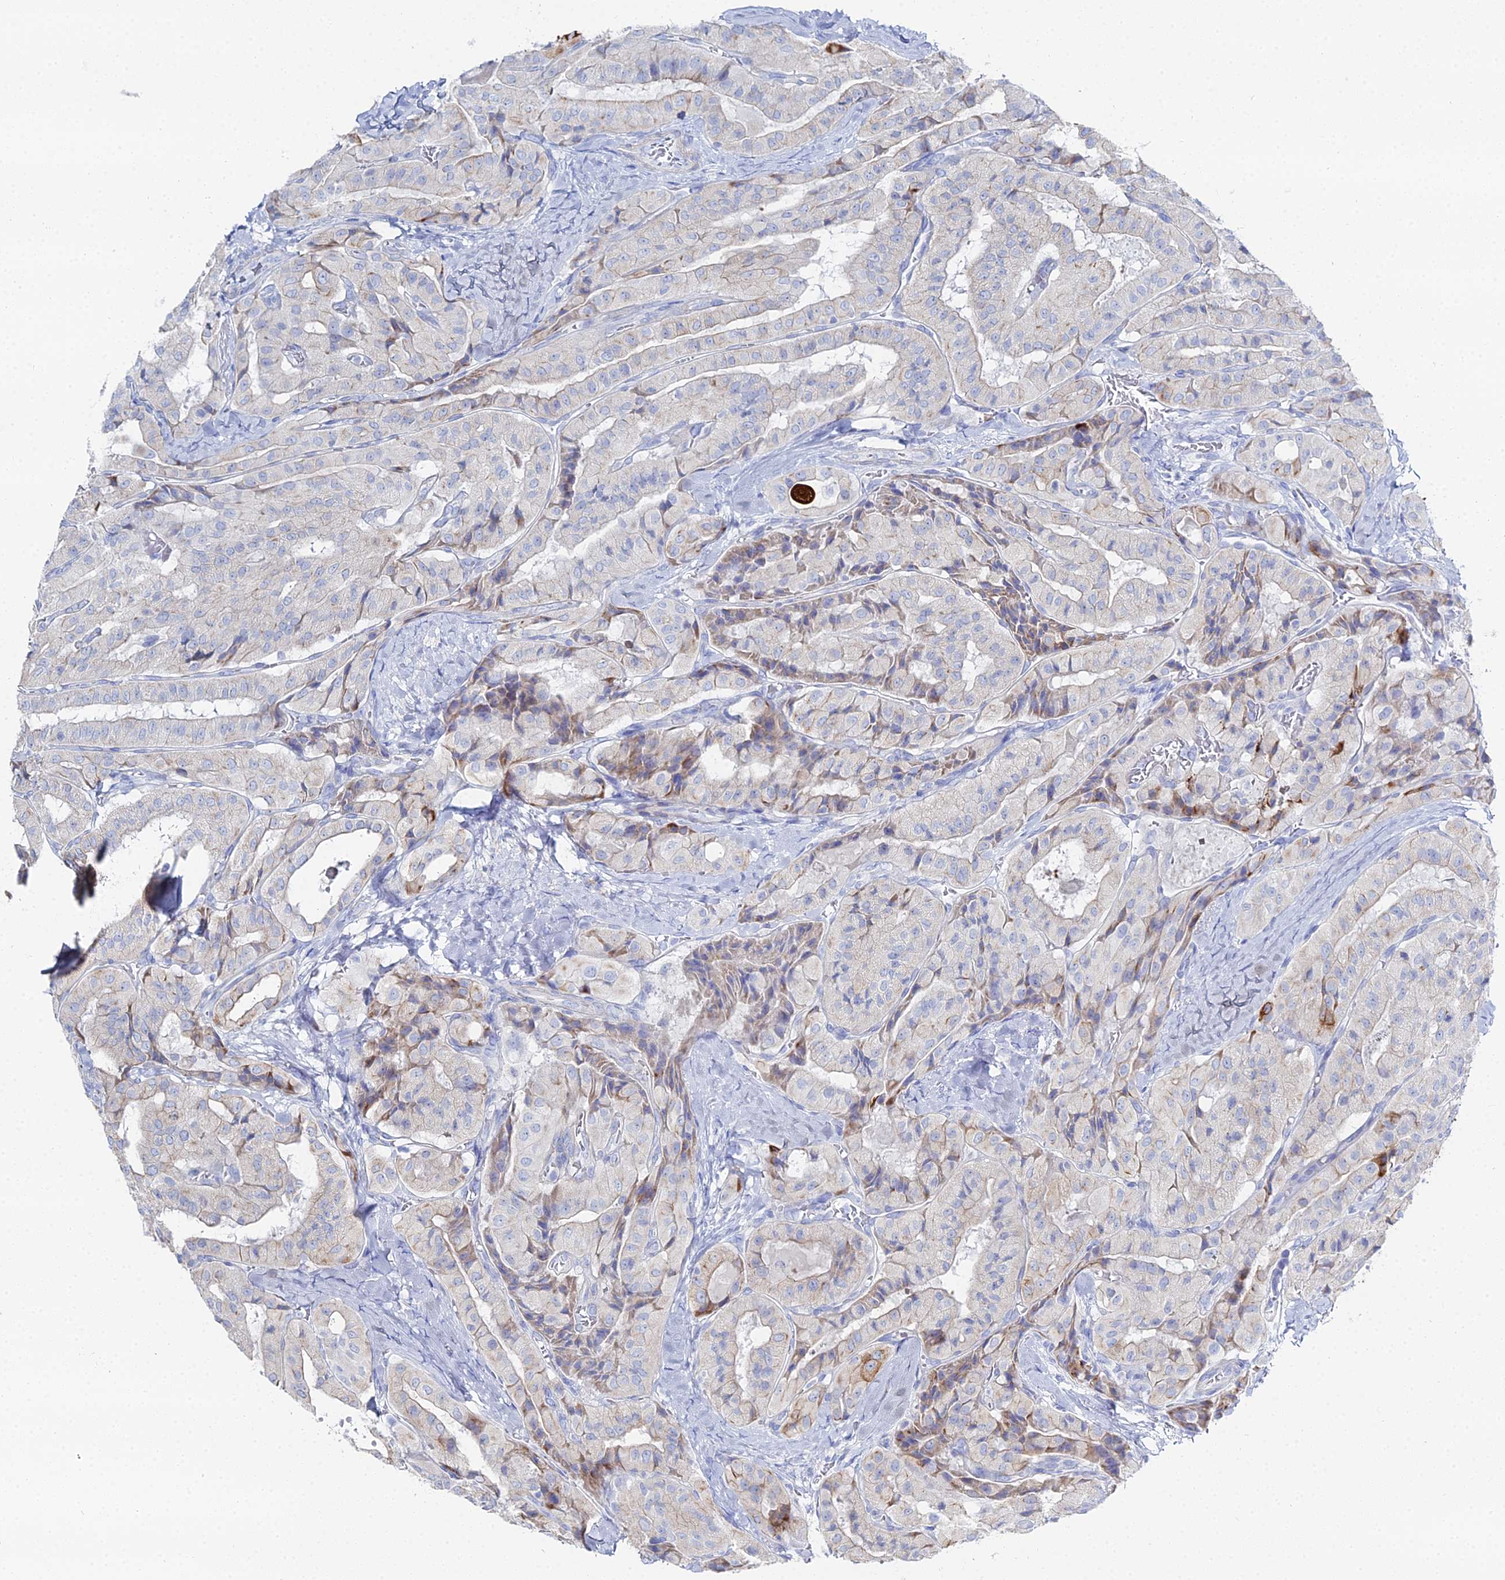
{"staining": {"intensity": "strong", "quantity": "<25%", "location": "cytoplasmic/membranous"}, "tissue": "thyroid cancer", "cell_type": "Tumor cells", "image_type": "cancer", "snomed": [{"axis": "morphology", "description": "Normal tissue, NOS"}, {"axis": "morphology", "description": "Papillary adenocarcinoma, NOS"}, {"axis": "topography", "description": "Thyroid gland"}], "caption": "Thyroid cancer stained for a protein demonstrates strong cytoplasmic/membranous positivity in tumor cells. The protein is shown in brown color, while the nuclei are stained blue.", "gene": "DHX34", "patient": {"sex": "female", "age": 59}}